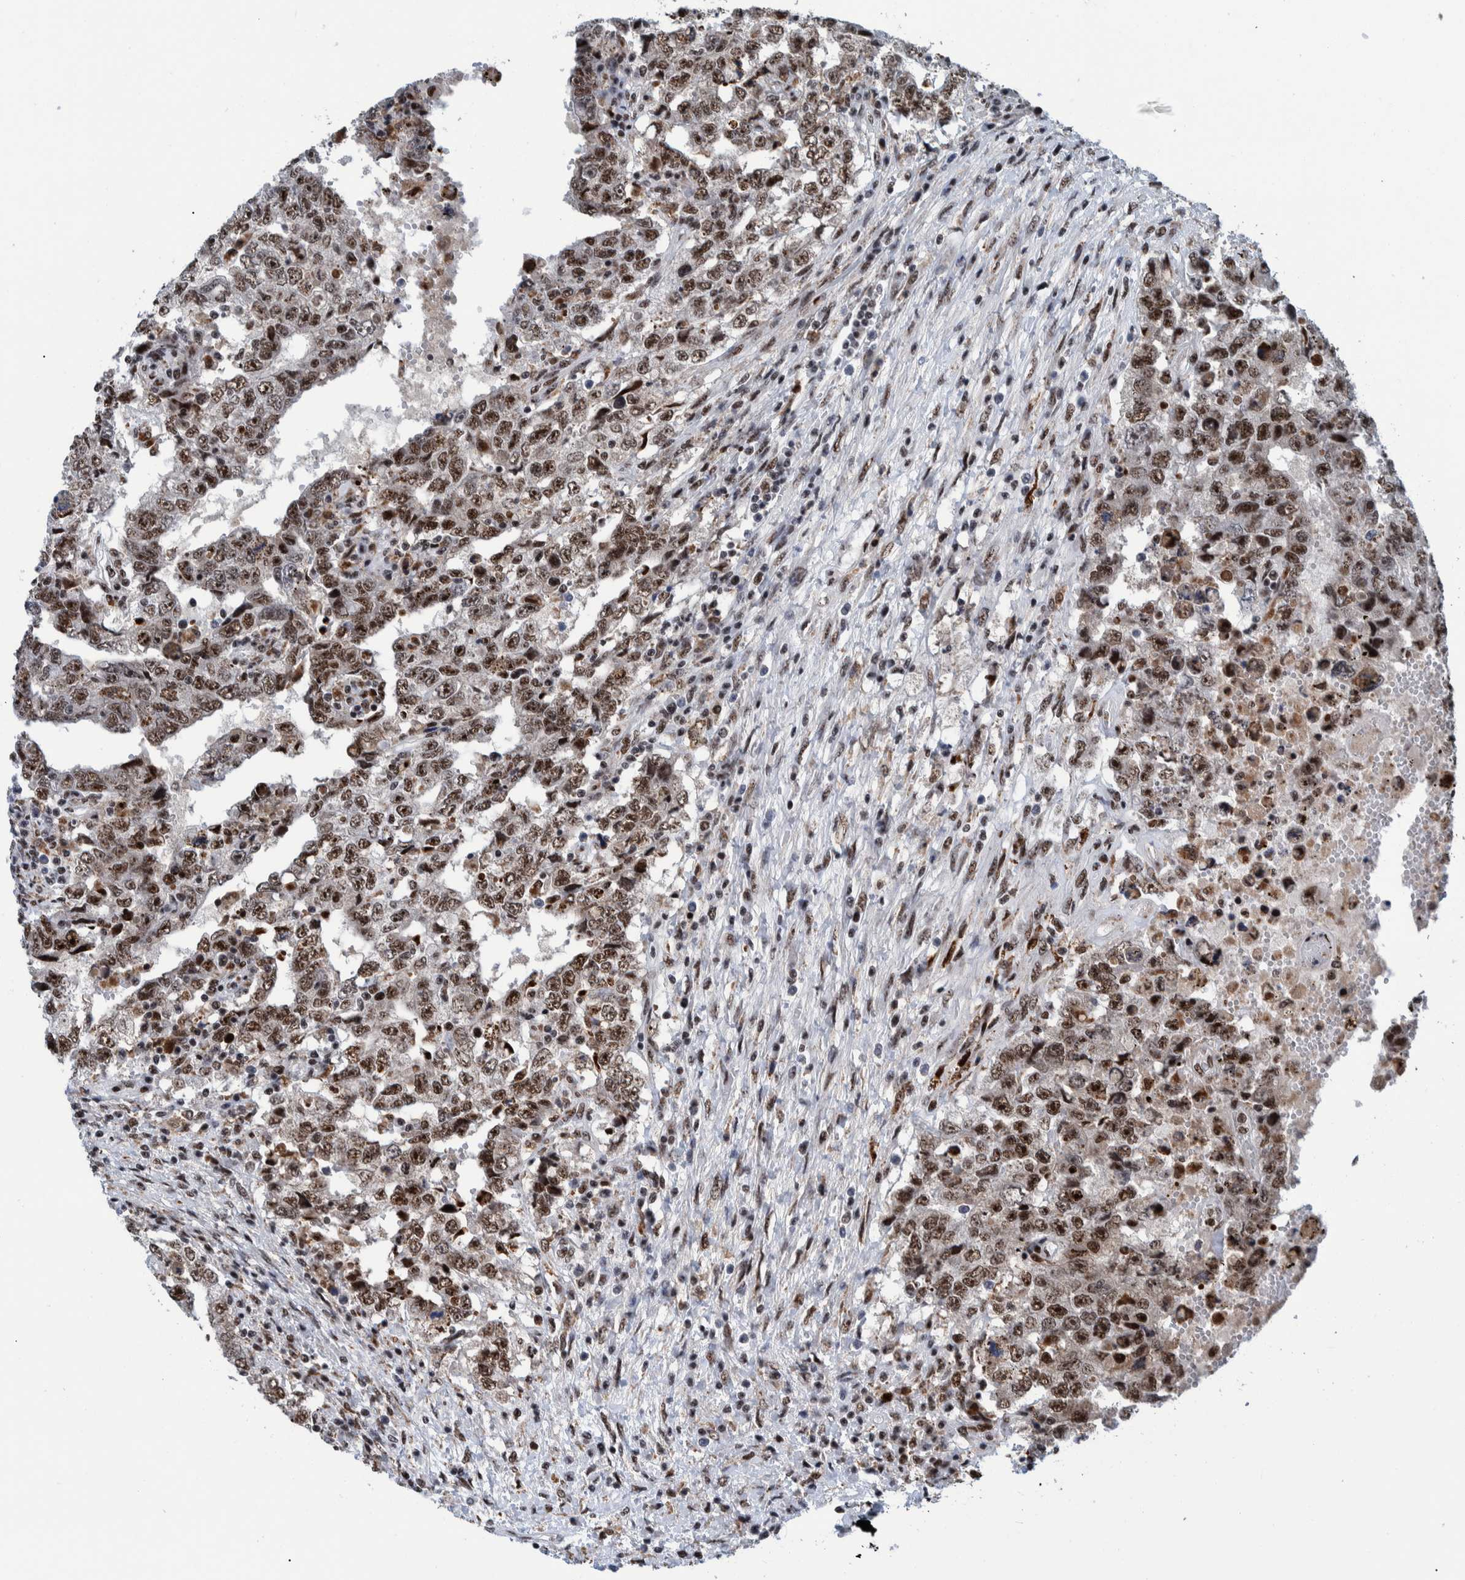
{"staining": {"intensity": "moderate", "quantity": ">75%", "location": "nuclear"}, "tissue": "testis cancer", "cell_type": "Tumor cells", "image_type": "cancer", "snomed": [{"axis": "morphology", "description": "Carcinoma, Embryonal, NOS"}, {"axis": "topography", "description": "Testis"}], "caption": "Tumor cells demonstrate medium levels of moderate nuclear staining in approximately >75% of cells in embryonal carcinoma (testis). Immunohistochemistry (ihc) stains the protein of interest in brown and the nuclei are stained blue.", "gene": "EFTUD2", "patient": {"sex": "male", "age": 26}}